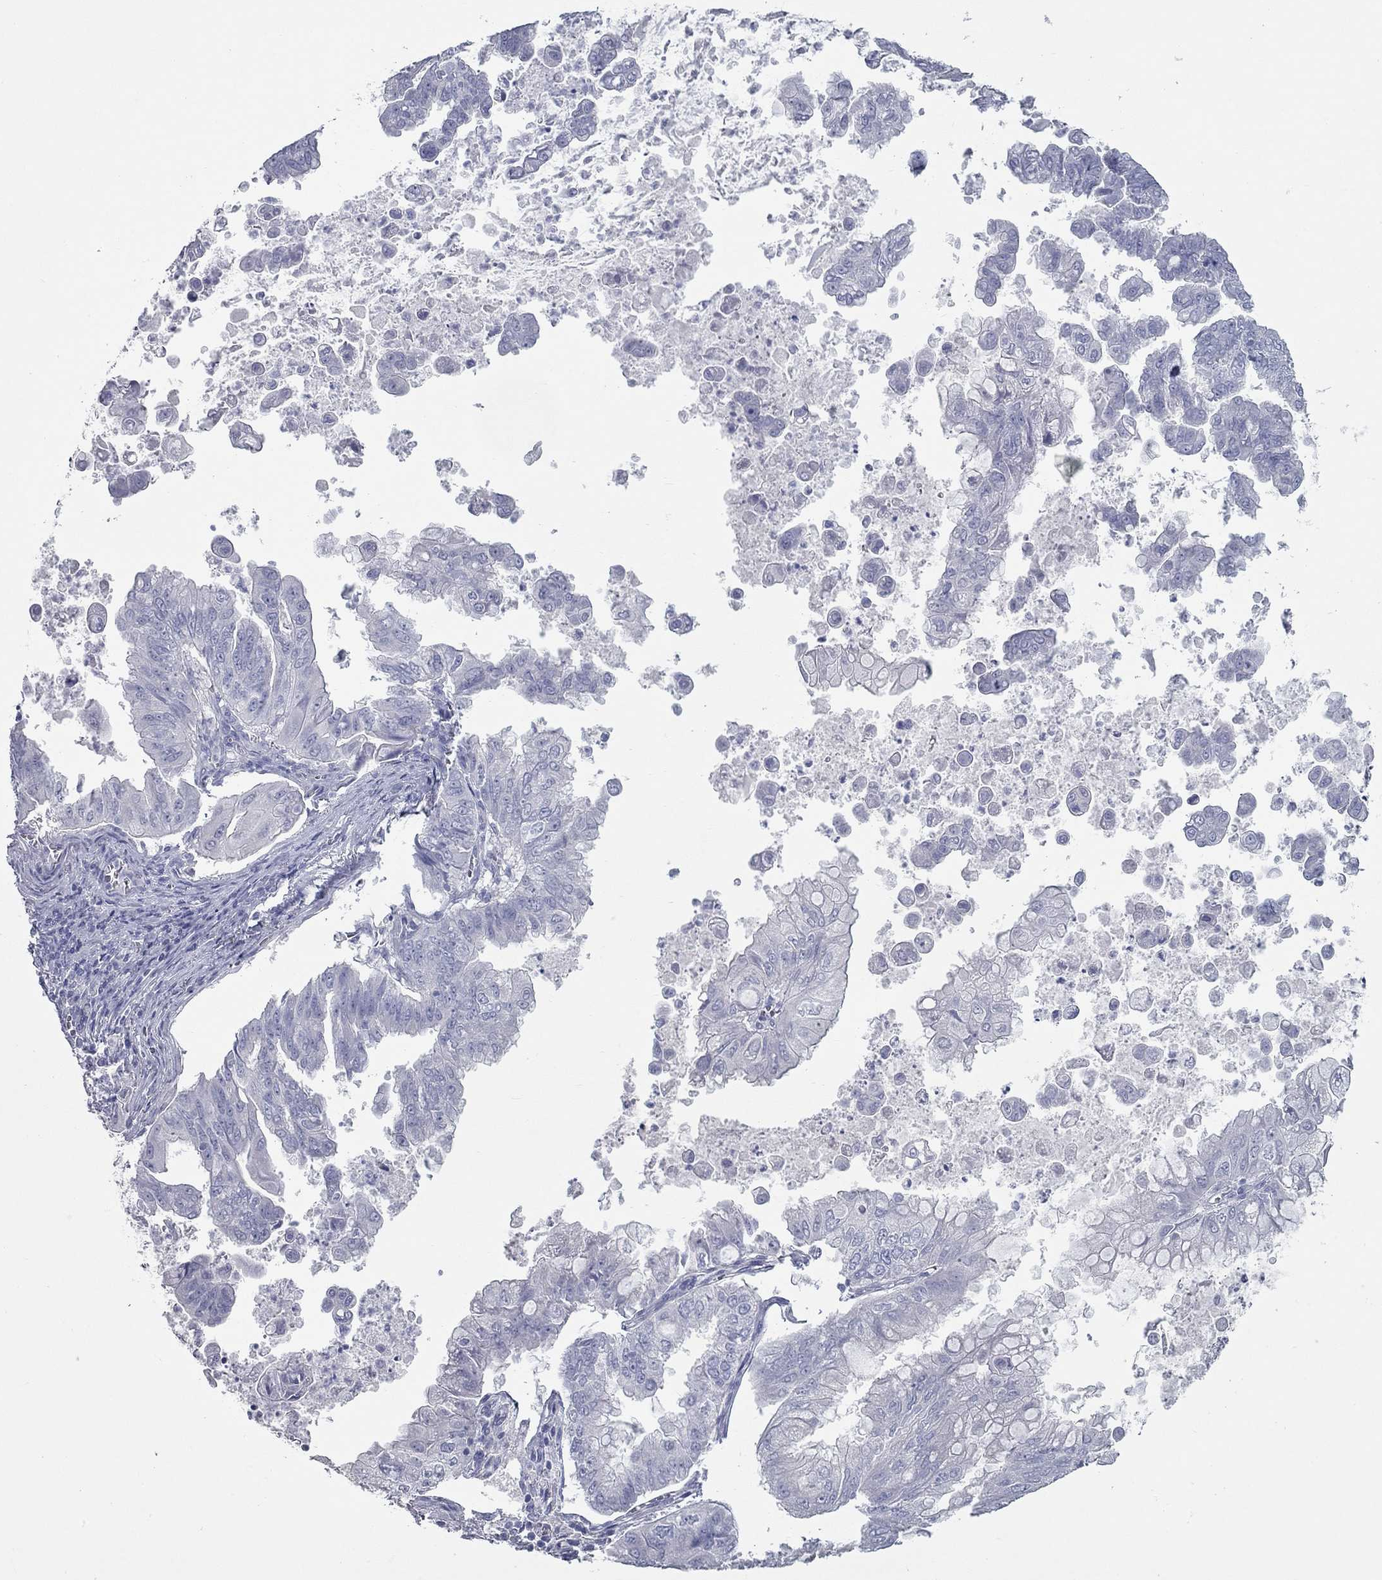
{"staining": {"intensity": "negative", "quantity": "none", "location": "none"}, "tissue": "stomach cancer", "cell_type": "Tumor cells", "image_type": "cancer", "snomed": [{"axis": "morphology", "description": "Adenocarcinoma, NOS"}, {"axis": "topography", "description": "Stomach, upper"}], "caption": "Tumor cells show no significant protein staining in adenocarcinoma (stomach).", "gene": "KIRREL2", "patient": {"sex": "male", "age": 80}}